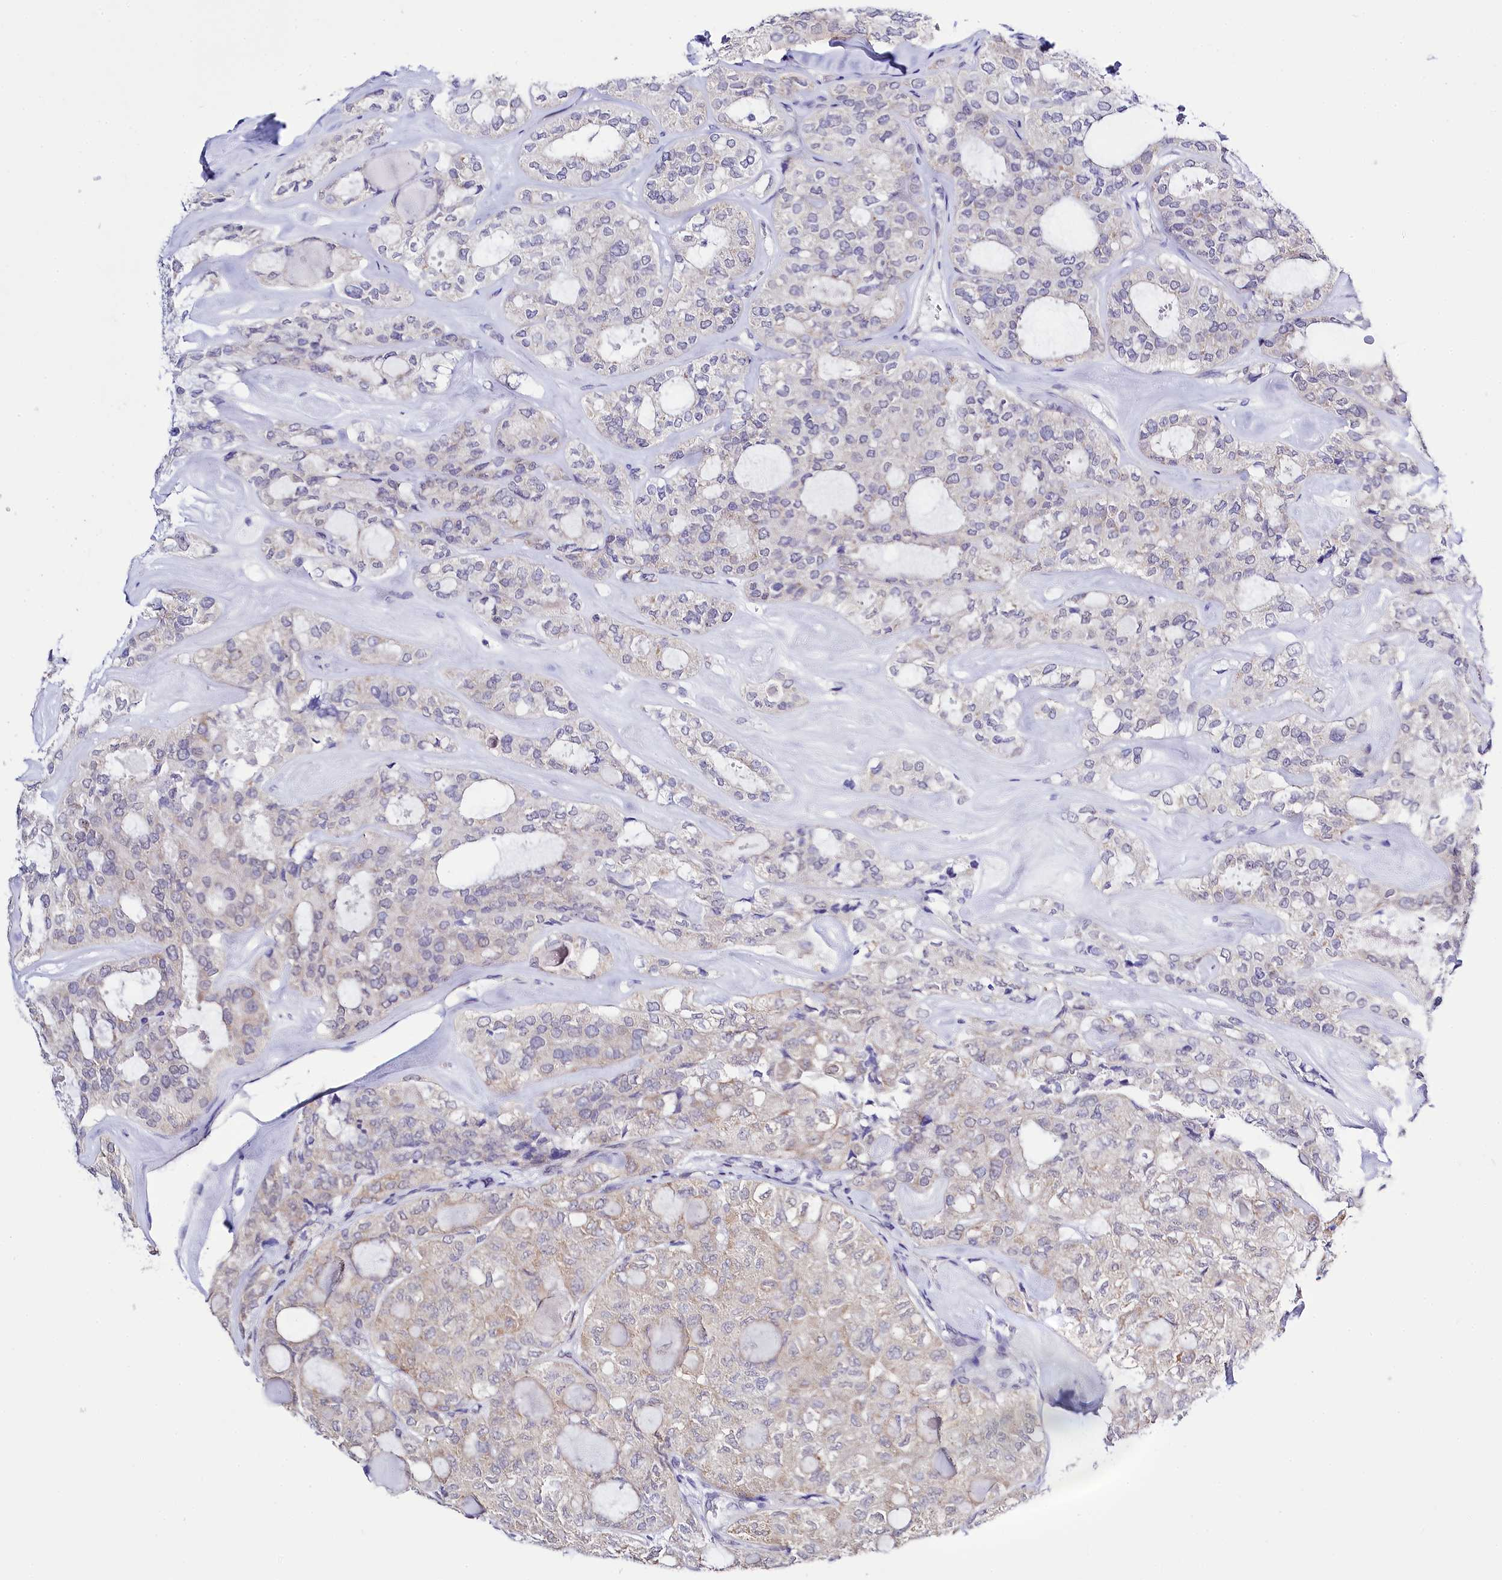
{"staining": {"intensity": "weak", "quantity": "<25%", "location": "cytoplasmic/membranous"}, "tissue": "thyroid cancer", "cell_type": "Tumor cells", "image_type": "cancer", "snomed": [{"axis": "morphology", "description": "Follicular adenoma carcinoma, NOS"}, {"axis": "topography", "description": "Thyroid gland"}], "caption": "Immunohistochemistry micrograph of neoplastic tissue: thyroid cancer (follicular adenoma carcinoma) stained with DAB (3,3'-diaminobenzidine) exhibits no significant protein positivity in tumor cells.", "gene": "SPATS2", "patient": {"sex": "male", "age": 75}}